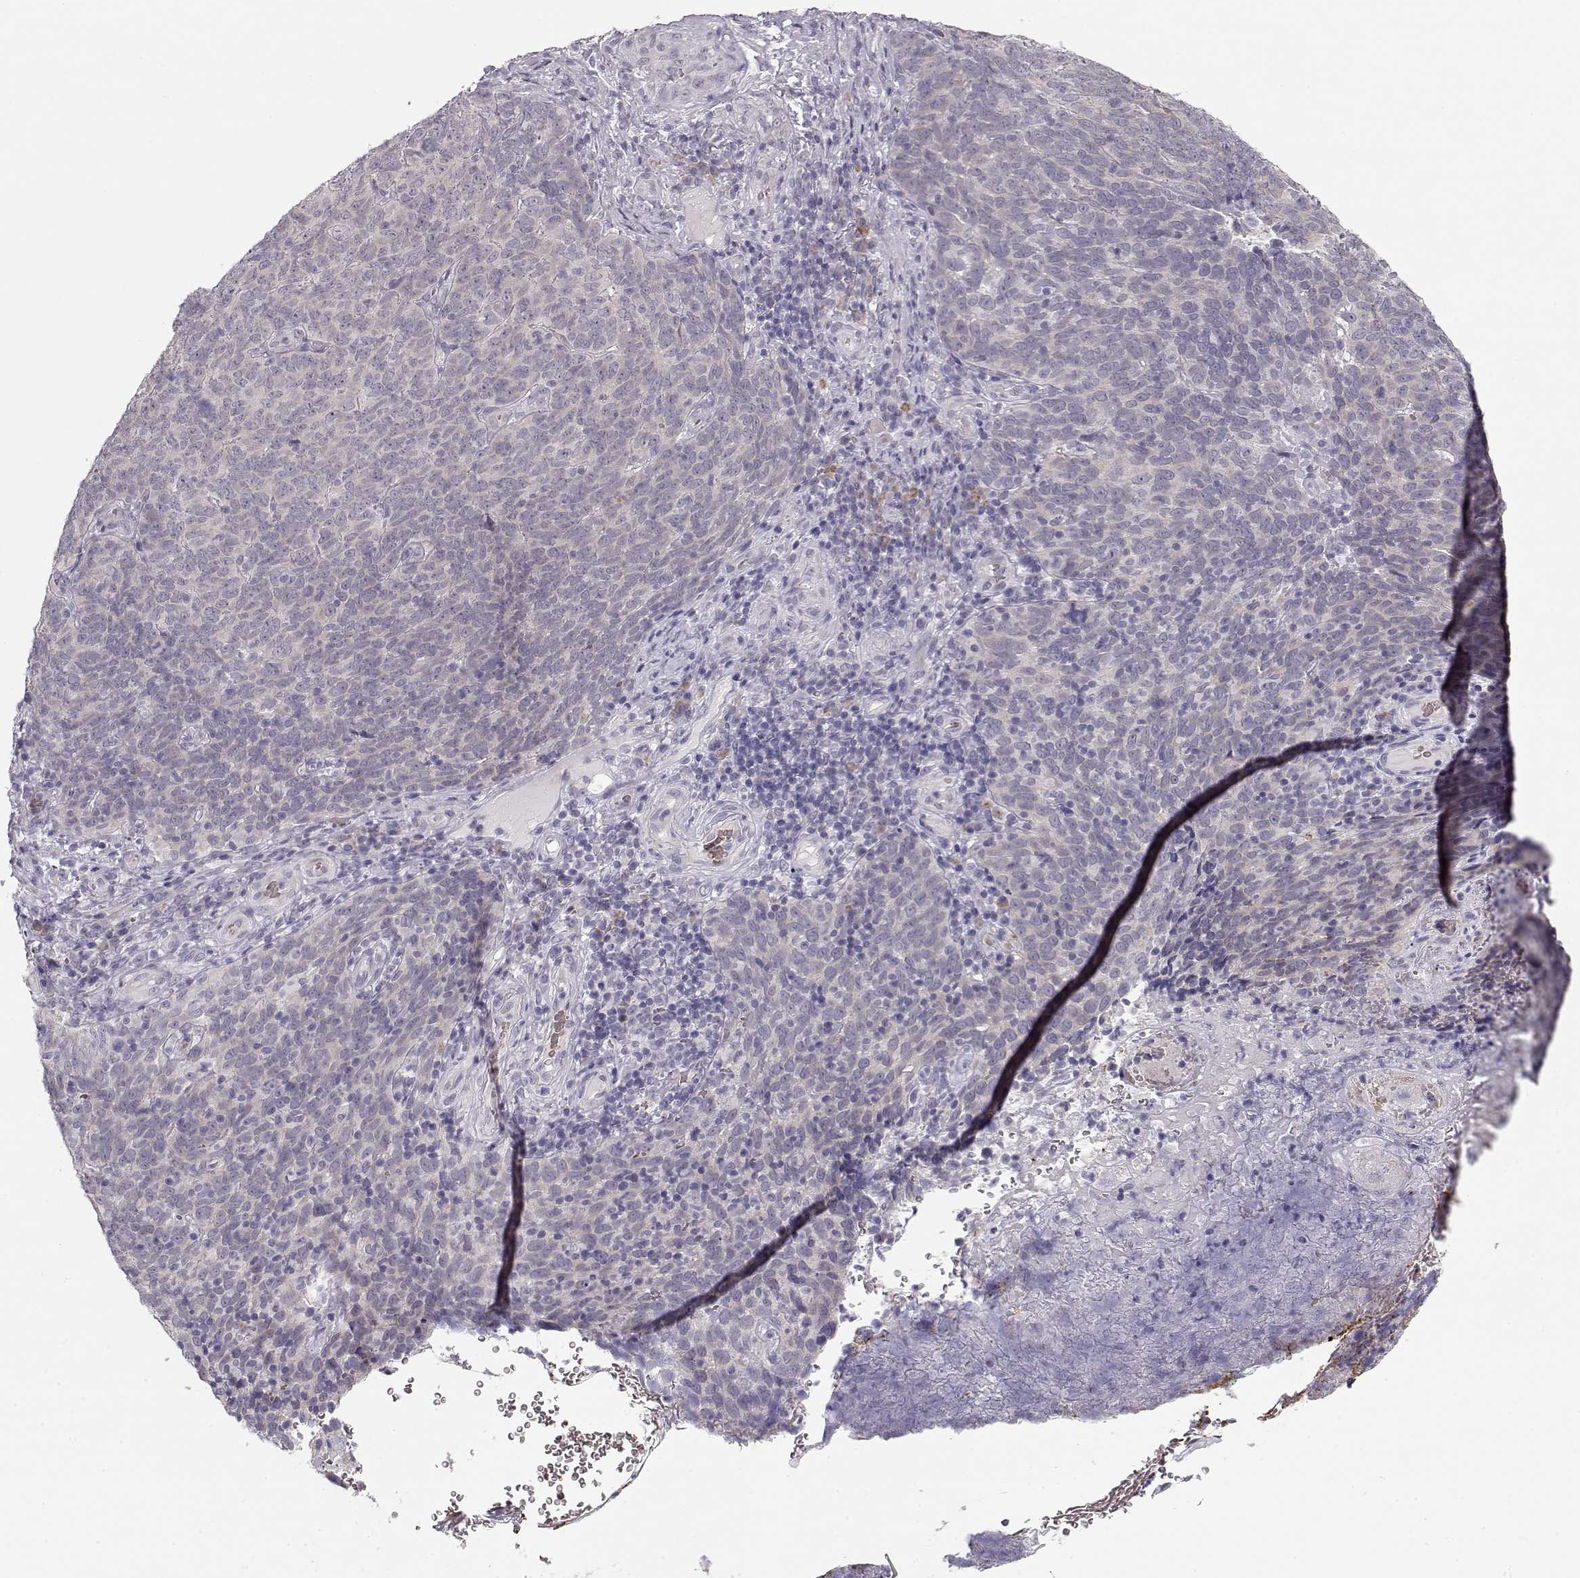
{"staining": {"intensity": "negative", "quantity": "none", "location": "none"}, "tissue": "skin cancer", "cell_type": "Tumor cells", "image_type": "cancer", "snomed": [{"axis": "morphology", "description": "Squamous cell carcinoma, NOS"}, {"axis": "topography", "description": "Skin"}, {"axis": "topography", "description": "Anal"}], "caption": "A high-resolution image shows IHC staining of skin cancer, which shows no significant staining in tumor cells.", "gene": "TTC26", "patient": {"sex": "female", "age": 51}}